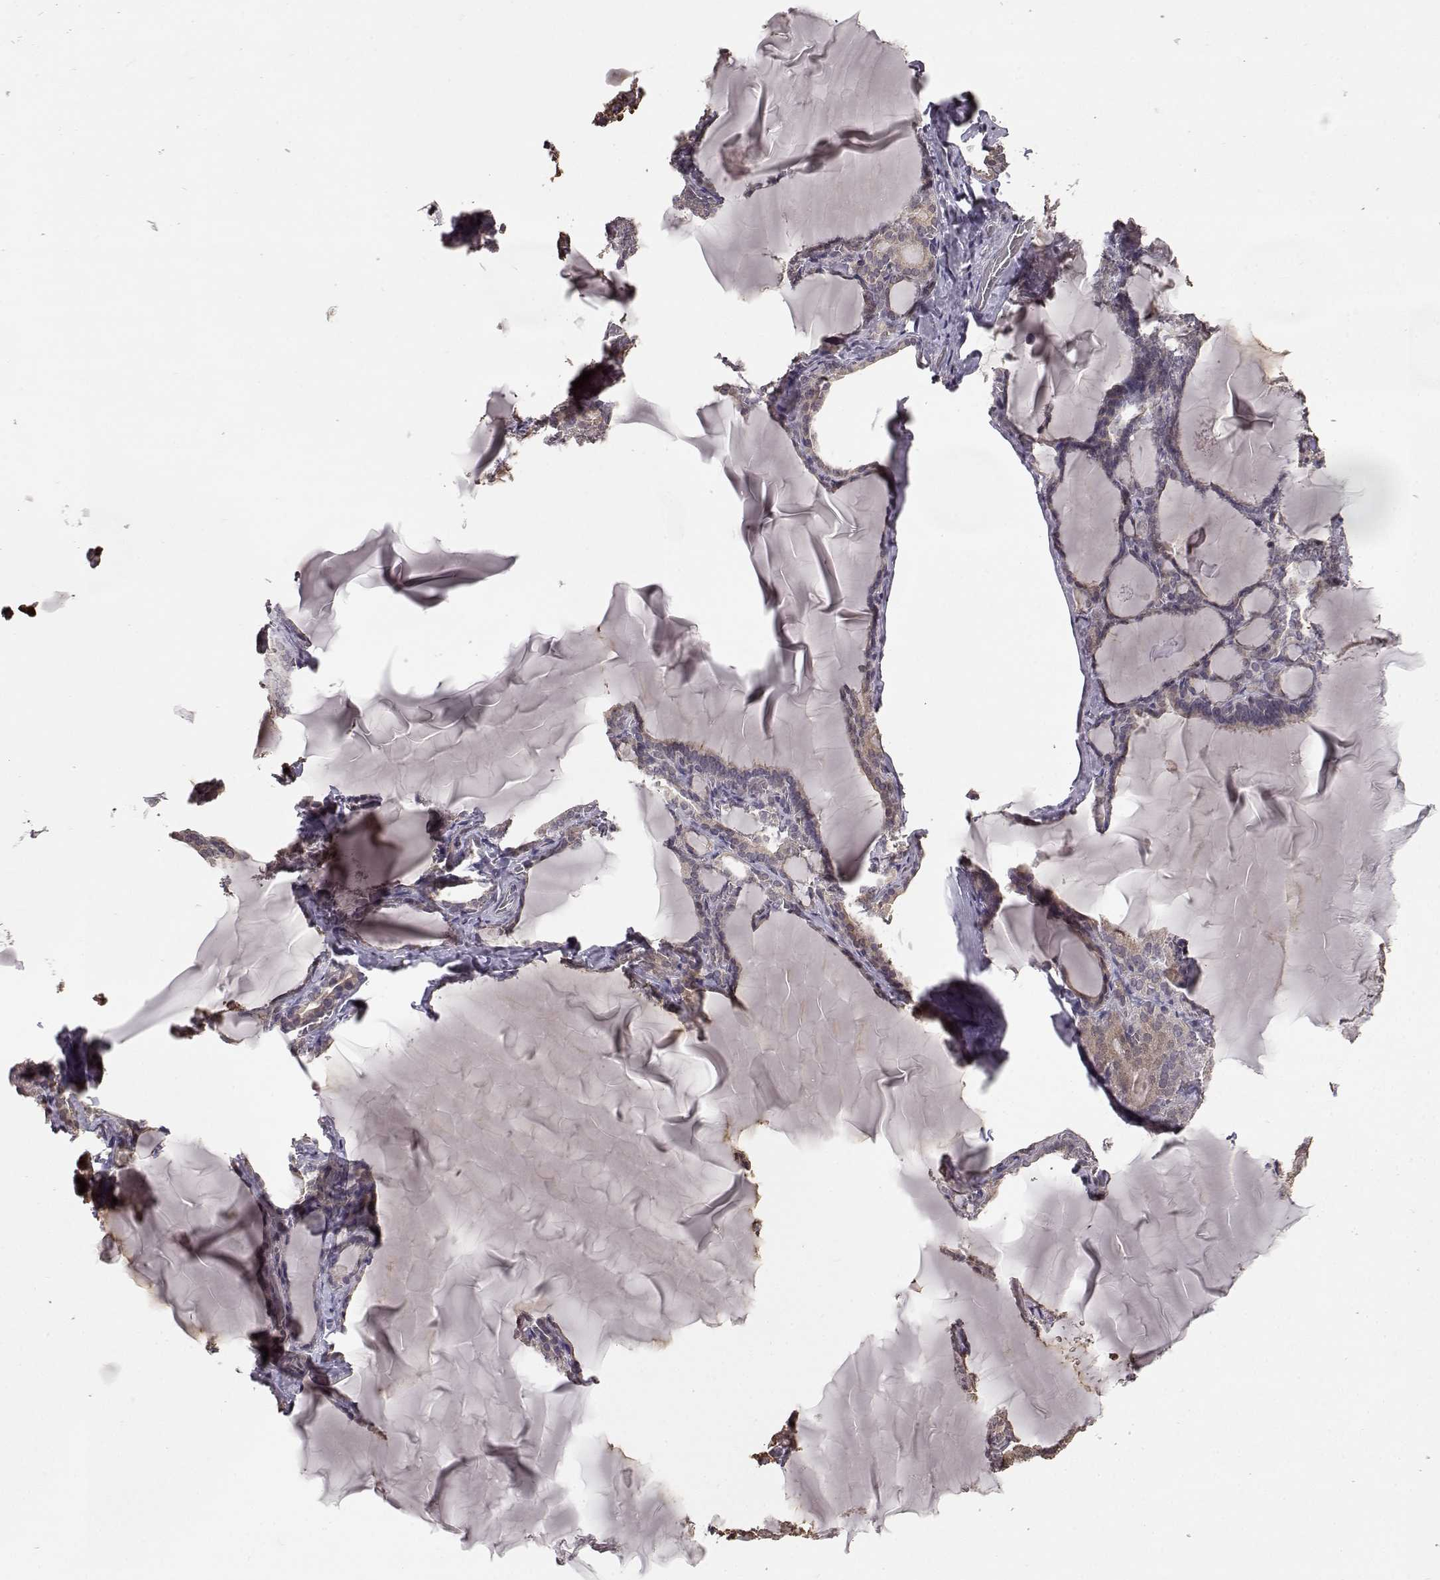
{"staining": {"intensity": "weak", "quantity": "25%-75%", "location": "cytoplasmic/membranous"}, "tissue": "thyroid gland", "cell_type": "Glandular cells", "image_type": "normal", "snomed": [{"axis": "morphology", "description": "Normal tissue, NOS"}, {"axis": "morphology", "description": "Hyperplasia, NOS"}, {"axis": "topography", "description": "Thyroid gland"}], "caption": "This histopathology image exhibits benign thyroid gland stained with immunohistochemistry to label a protein in brown. The cytoplasmic/membranous of glandular cells show weak positivity for the protein. Nuclei are counter-stained blue.", "gene": "NTRK2", "patient": {"sex": "female", "age": 27}}